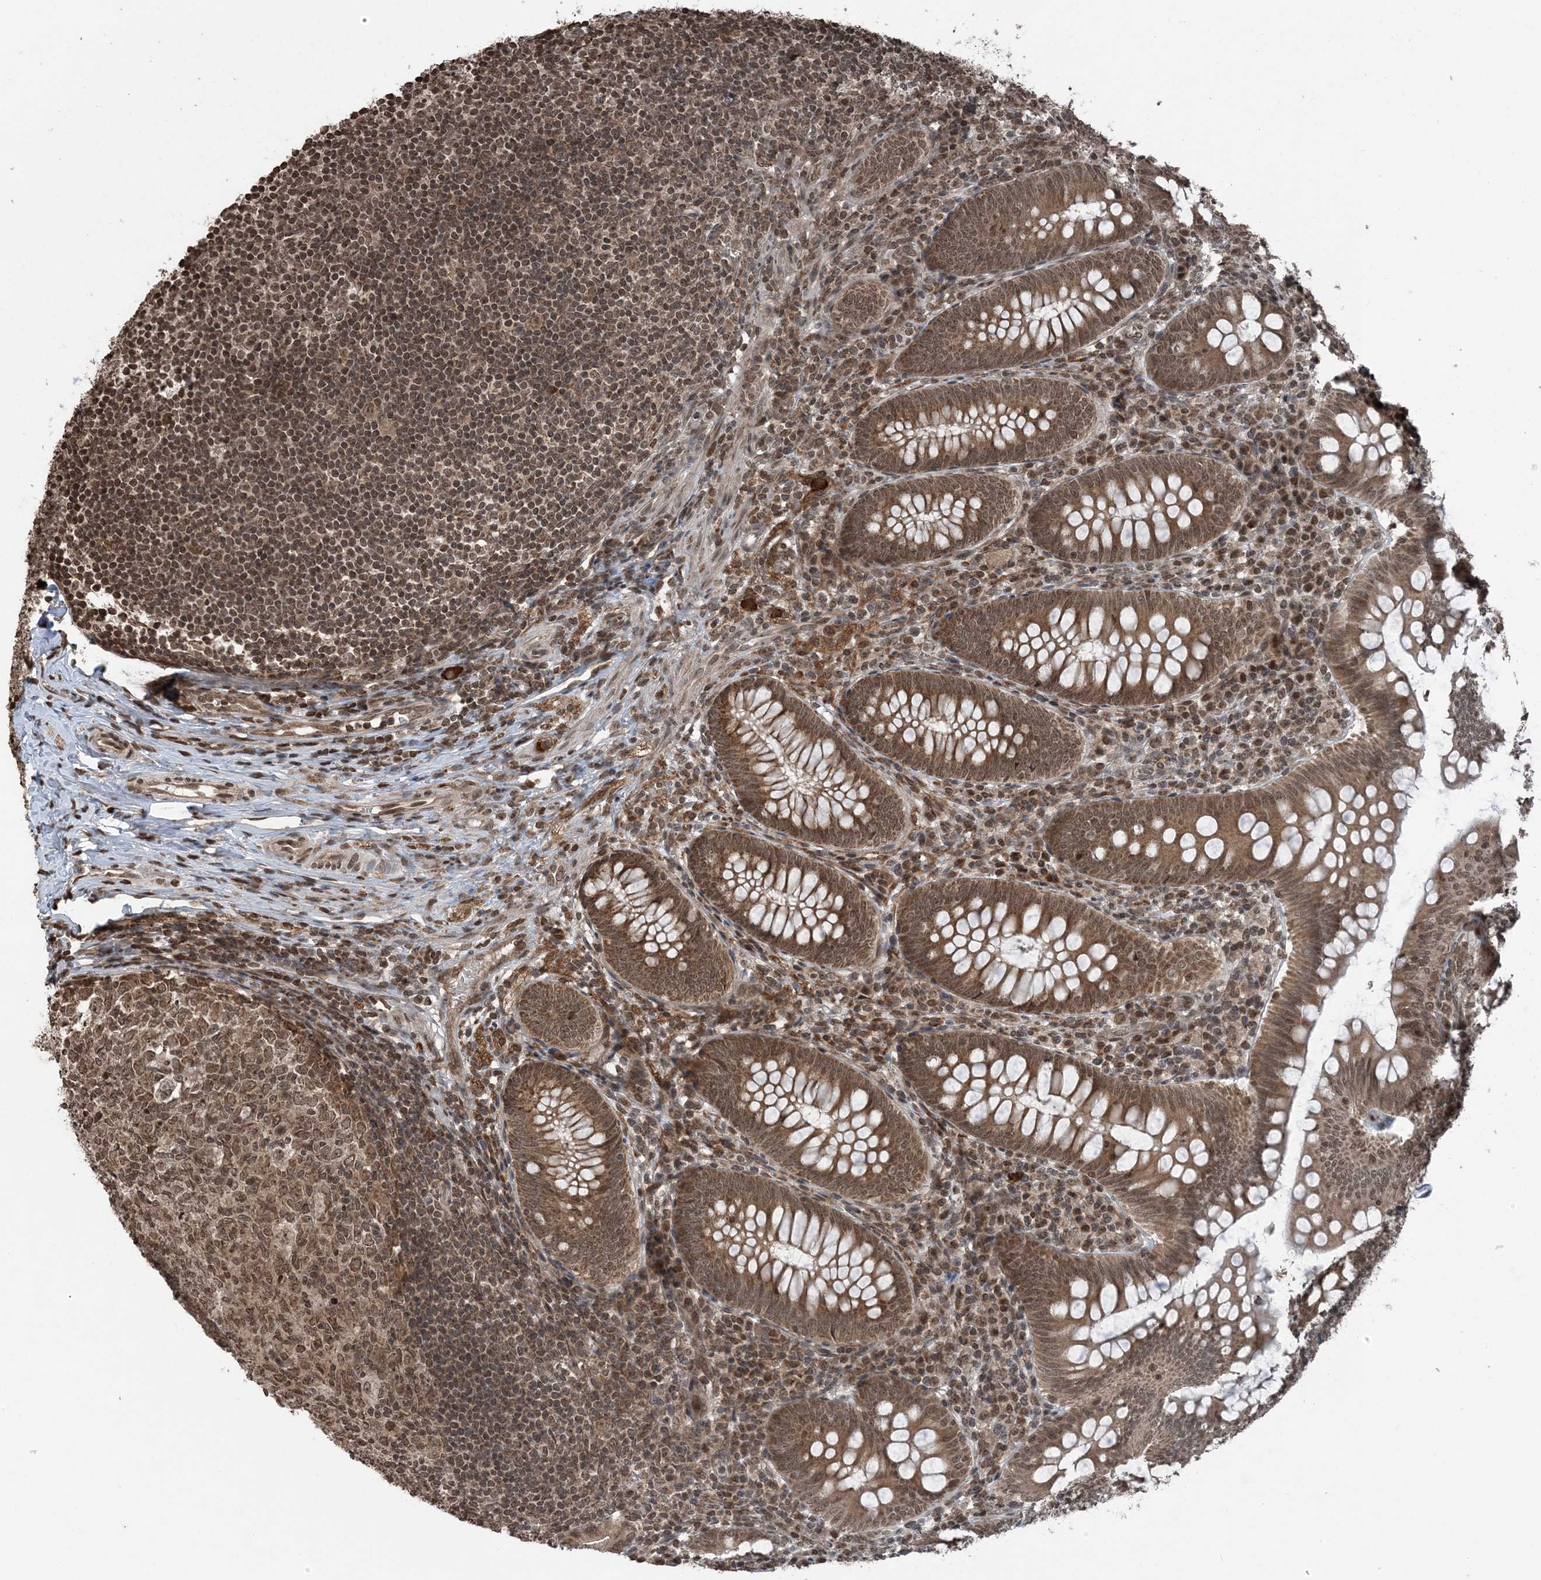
{"staining": {"intensity": "moderate", "quantity": ">75%", "location": "cytoplasmic/membranous,nuclear"}, "tissue": "appendix", "cell_type": "Glandular cells", "image_type": "normal", "snomed": [{"axis": "morphology", "description": "Normal tissue, NOS"}, {"axis": "topography", "description": "Appendix"}], "caption": "Protein expression analysis of benign appendix exhibits moderate cytoplasmic/membranous,nuclear expression in about >75% of glandular cells. (IHC, brightfield microscopy, high magnification).", "gene": "ZFAND2B", "patient": {"sex": "male", "age": 14}}